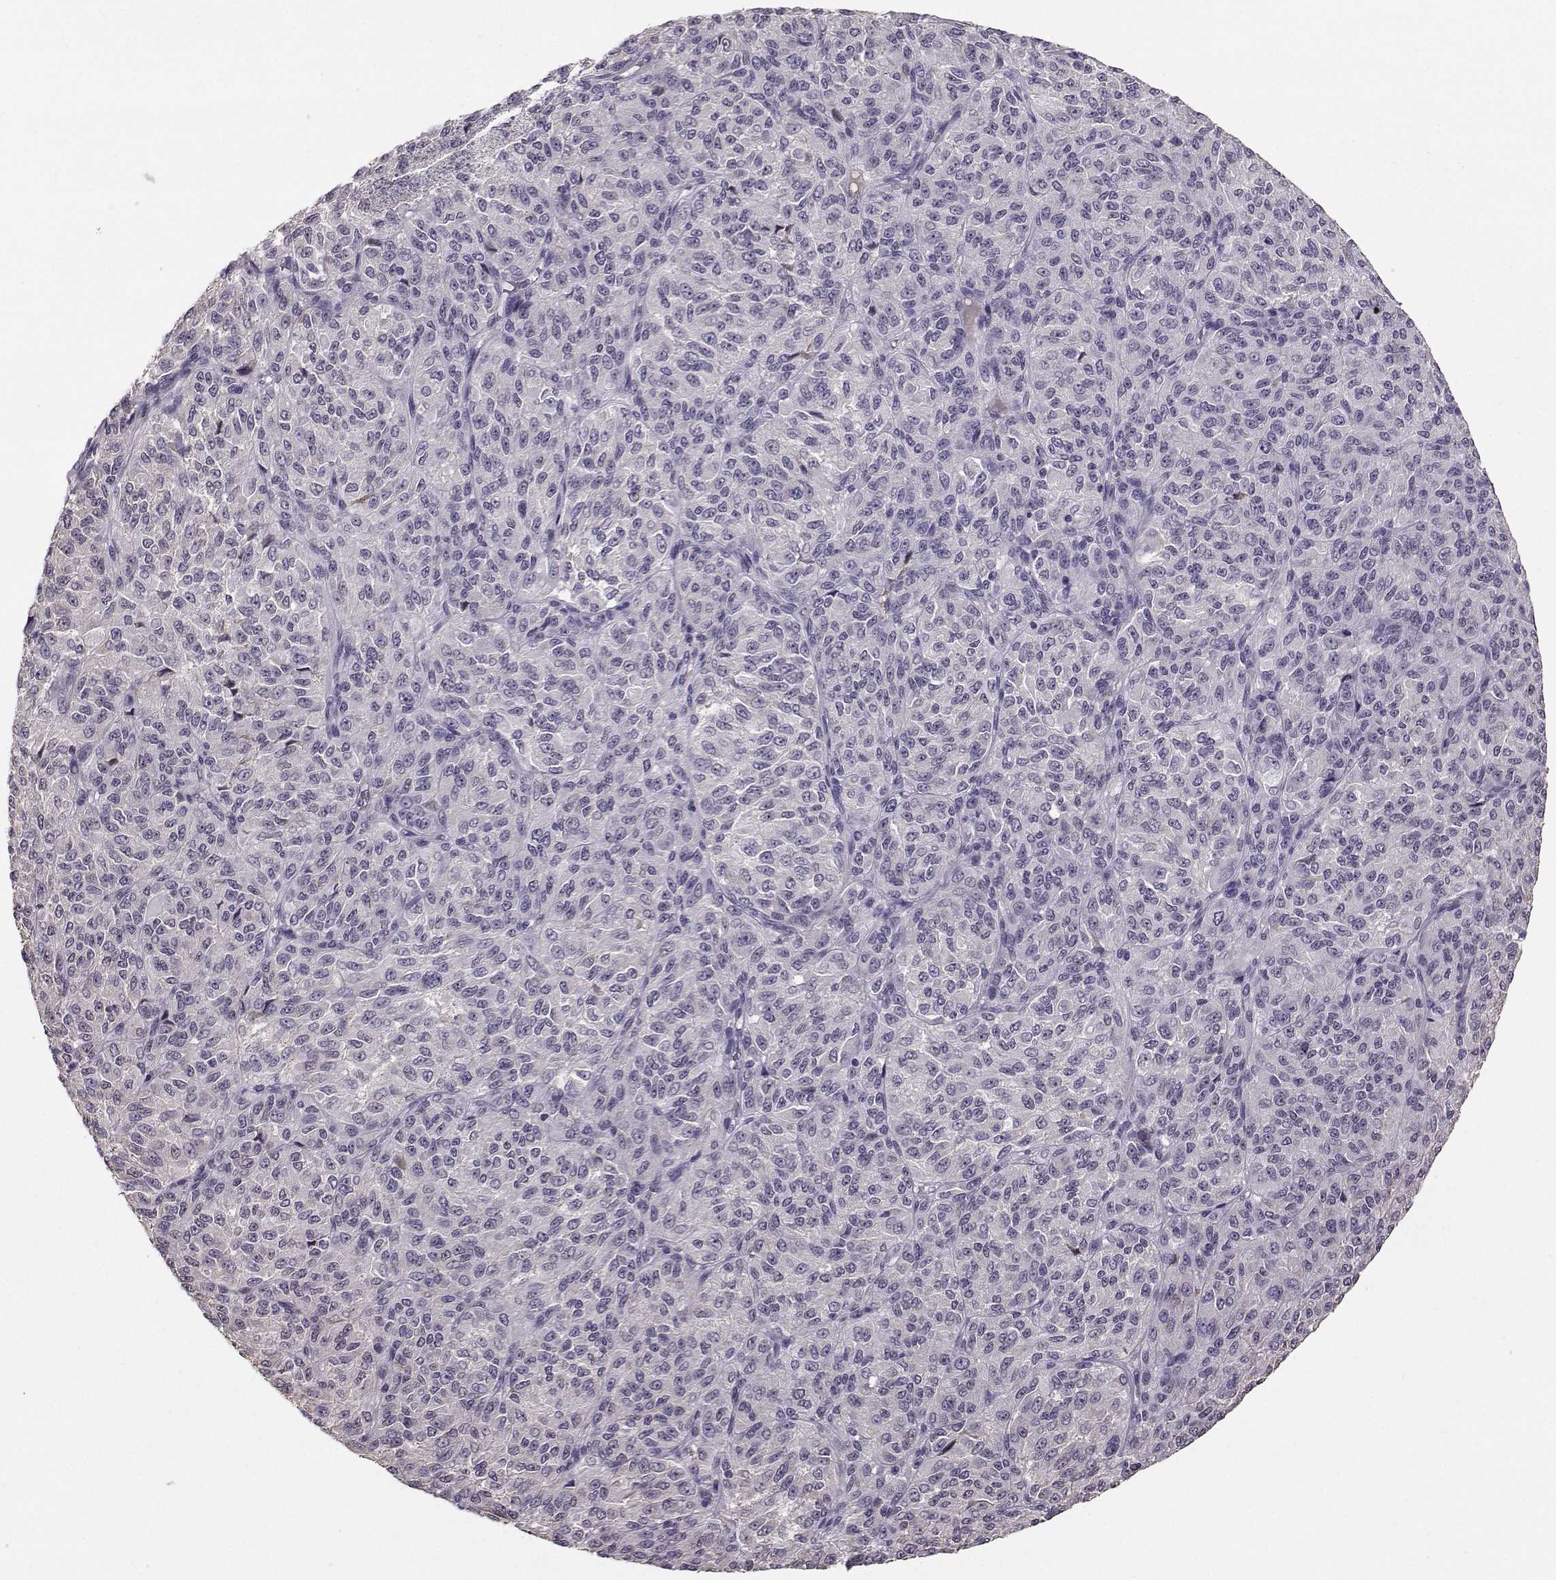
{"staining": {"intensity": "negative", "quantity": "none", "location": "none"}, "tissue": "melanoma", "cell_type": "Tumor cells", "image_type": "cancer", "snomed": [{"axis": "morphology", "description": "Malignant melanoma, Metastatic site"}, {"axis": "topography", "description": "Brain"}], "caption": "Immunohistochemistry of human melanoma exhibits no staining in tumor cells.", "gene": "TSPYL5", "patient": {"sex": "female", "age": 56}}